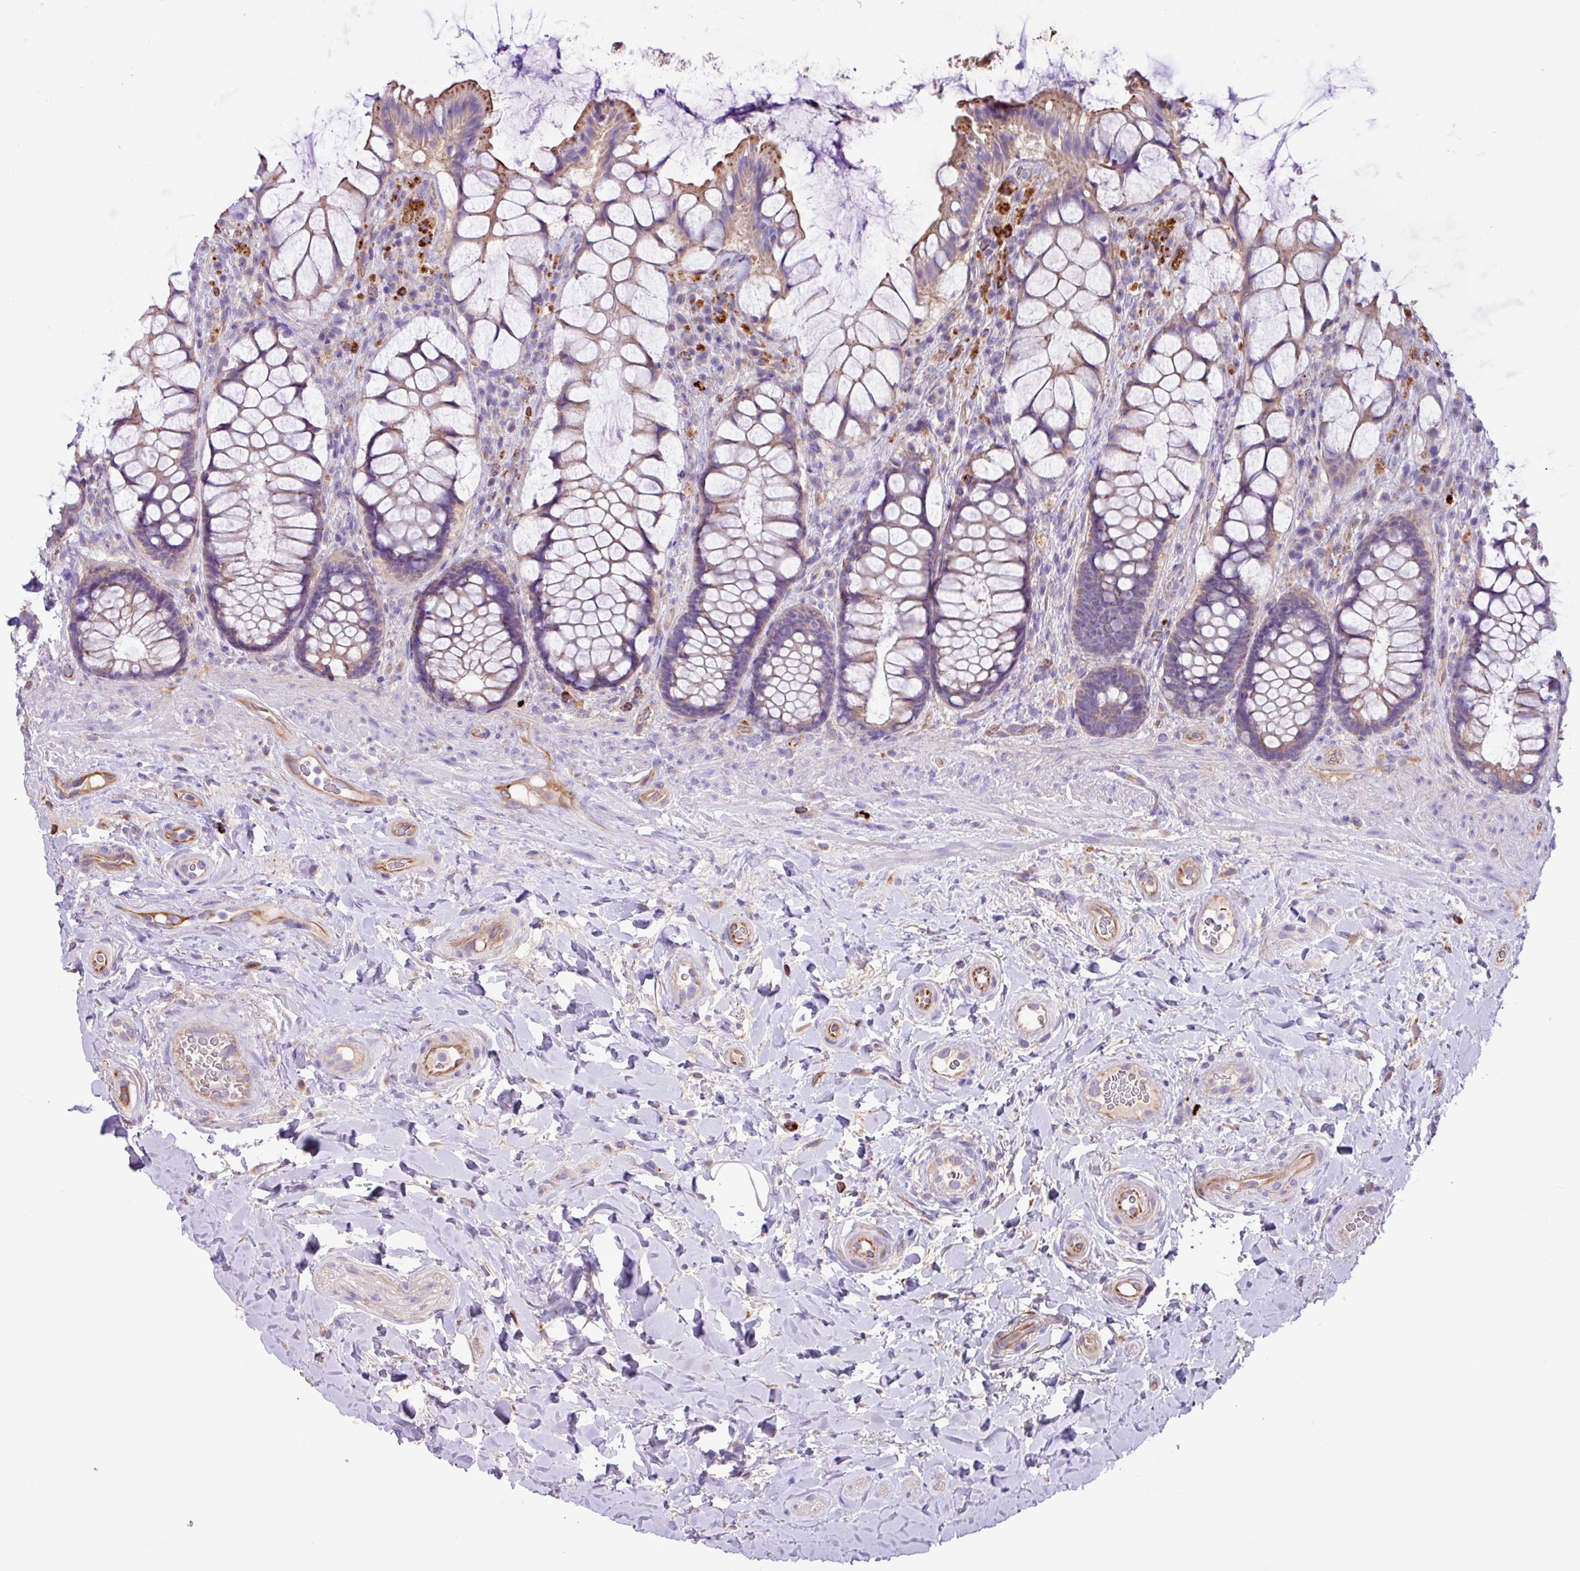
{"staining": {"intensity": "moderate", "quantity": "<25%", "location": "cytoplasmic/membranous"}, "tissue": "rectum", "cell_type": "Glandular cells", "image_type": "normal", "snomed": [{"axis": "morphology", "description": "Normal tissue, NOS"}, {"axis": "topography", "description": "Rectum"}], "caption": "Normal rectum demonstrates moderate cytoplasmic/membranous expression in about <25% of glandular cells, visualized by immunohistochemistry. (Brightfield microscopy of DAB IHC at high magnification).", "gene": "MRM2", "patient": {"sex": "female", "age": 58}}